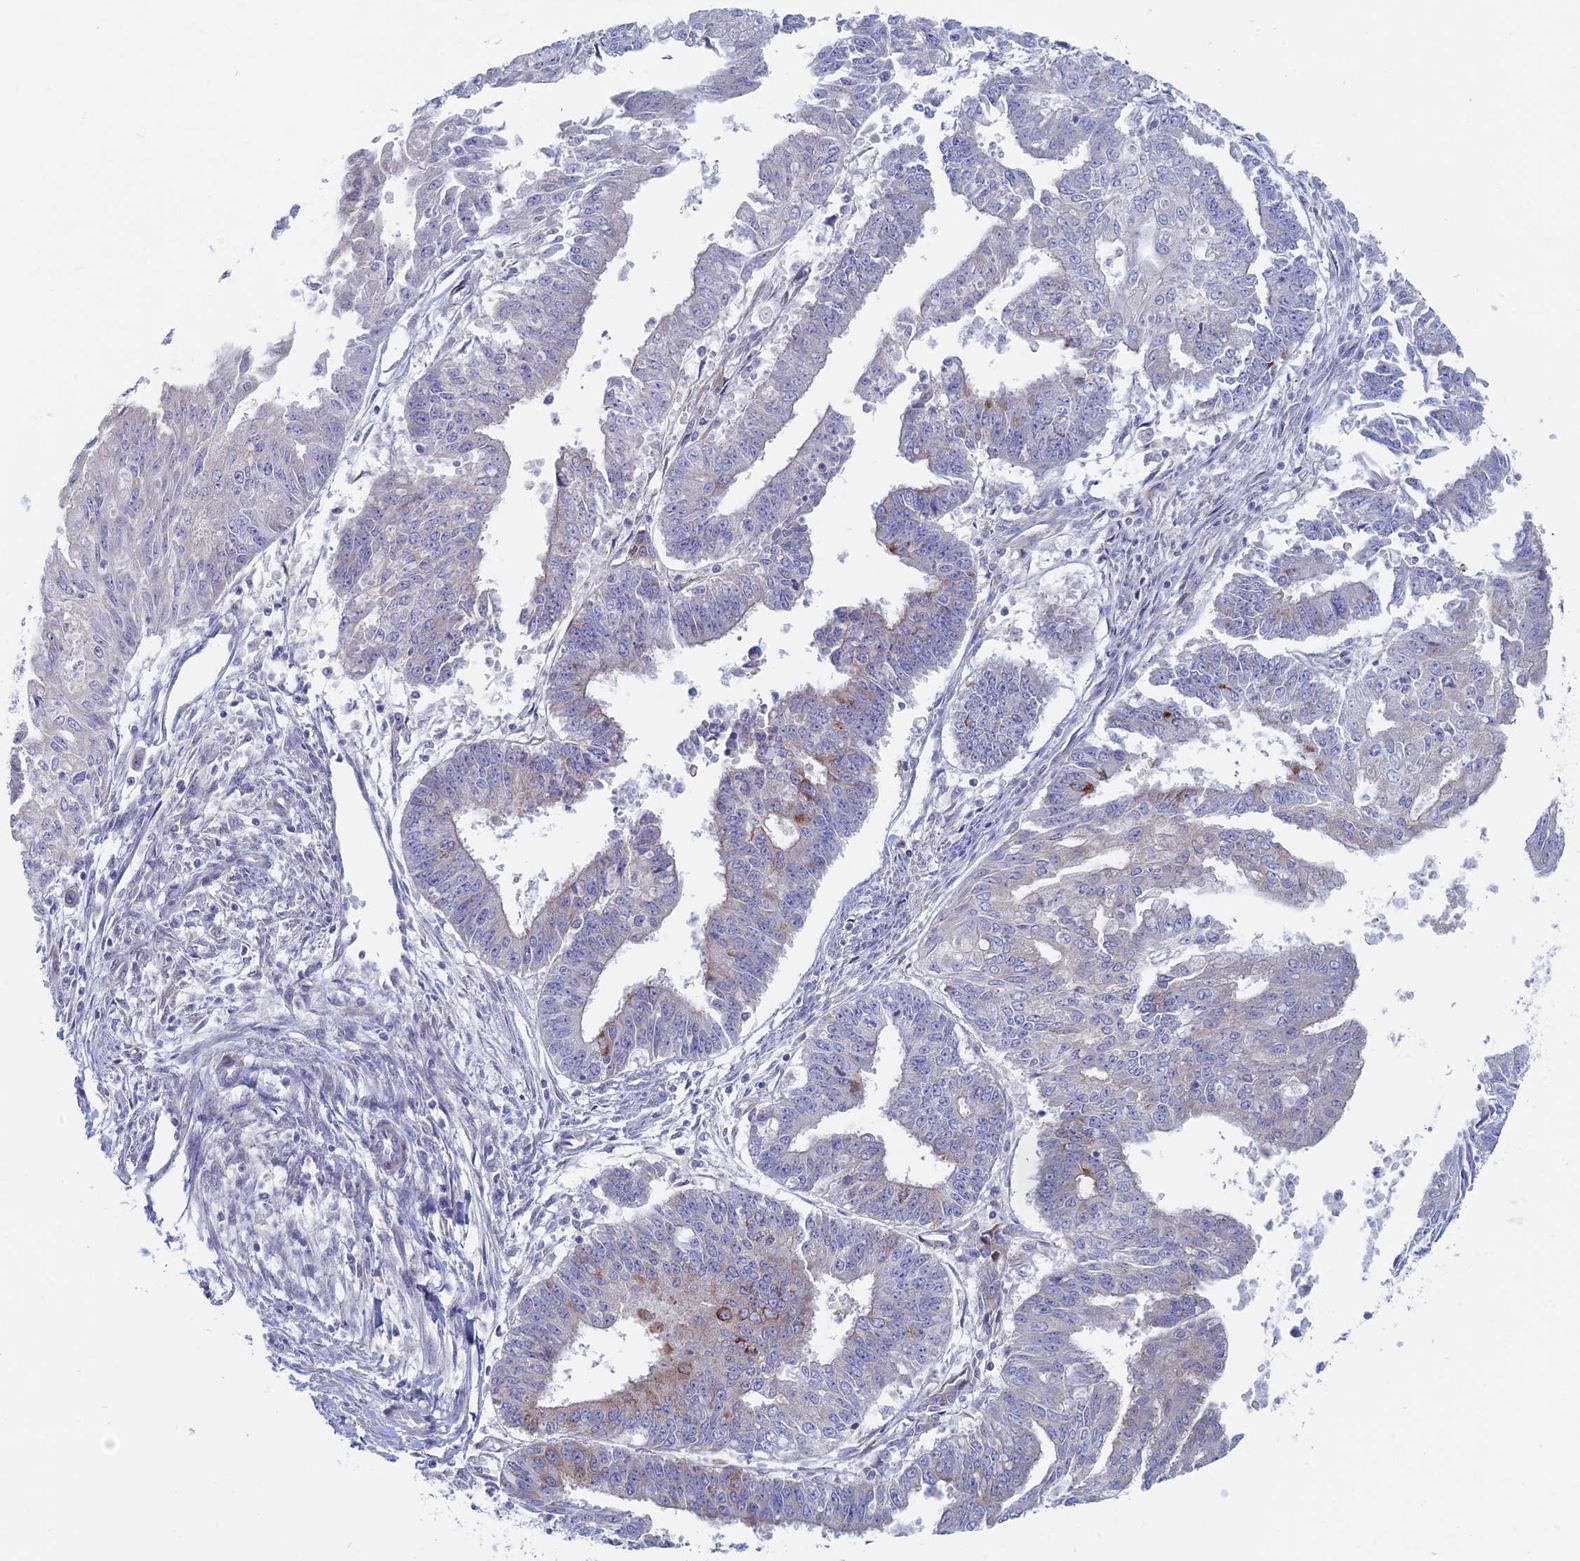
{"staining": {"intensity": "negative", "quantity": "none", "location": "none"}, "tissue": "endometrial cancer", "cell_type": "Tumor cells", "image_type": "cancer", "snomed": [{"axis": "morphology", "description": "Adenocarcinoma, NOS"}, {"axis": "topography", "description": "Endometrium"}], "caption": "Immunohistochemistry (IHC) of adenocarcinoma (endometrial) displays no staining in tumor cells.", "gene": "TBC1D30", "patient": {"sex": "female", "age": 73}}